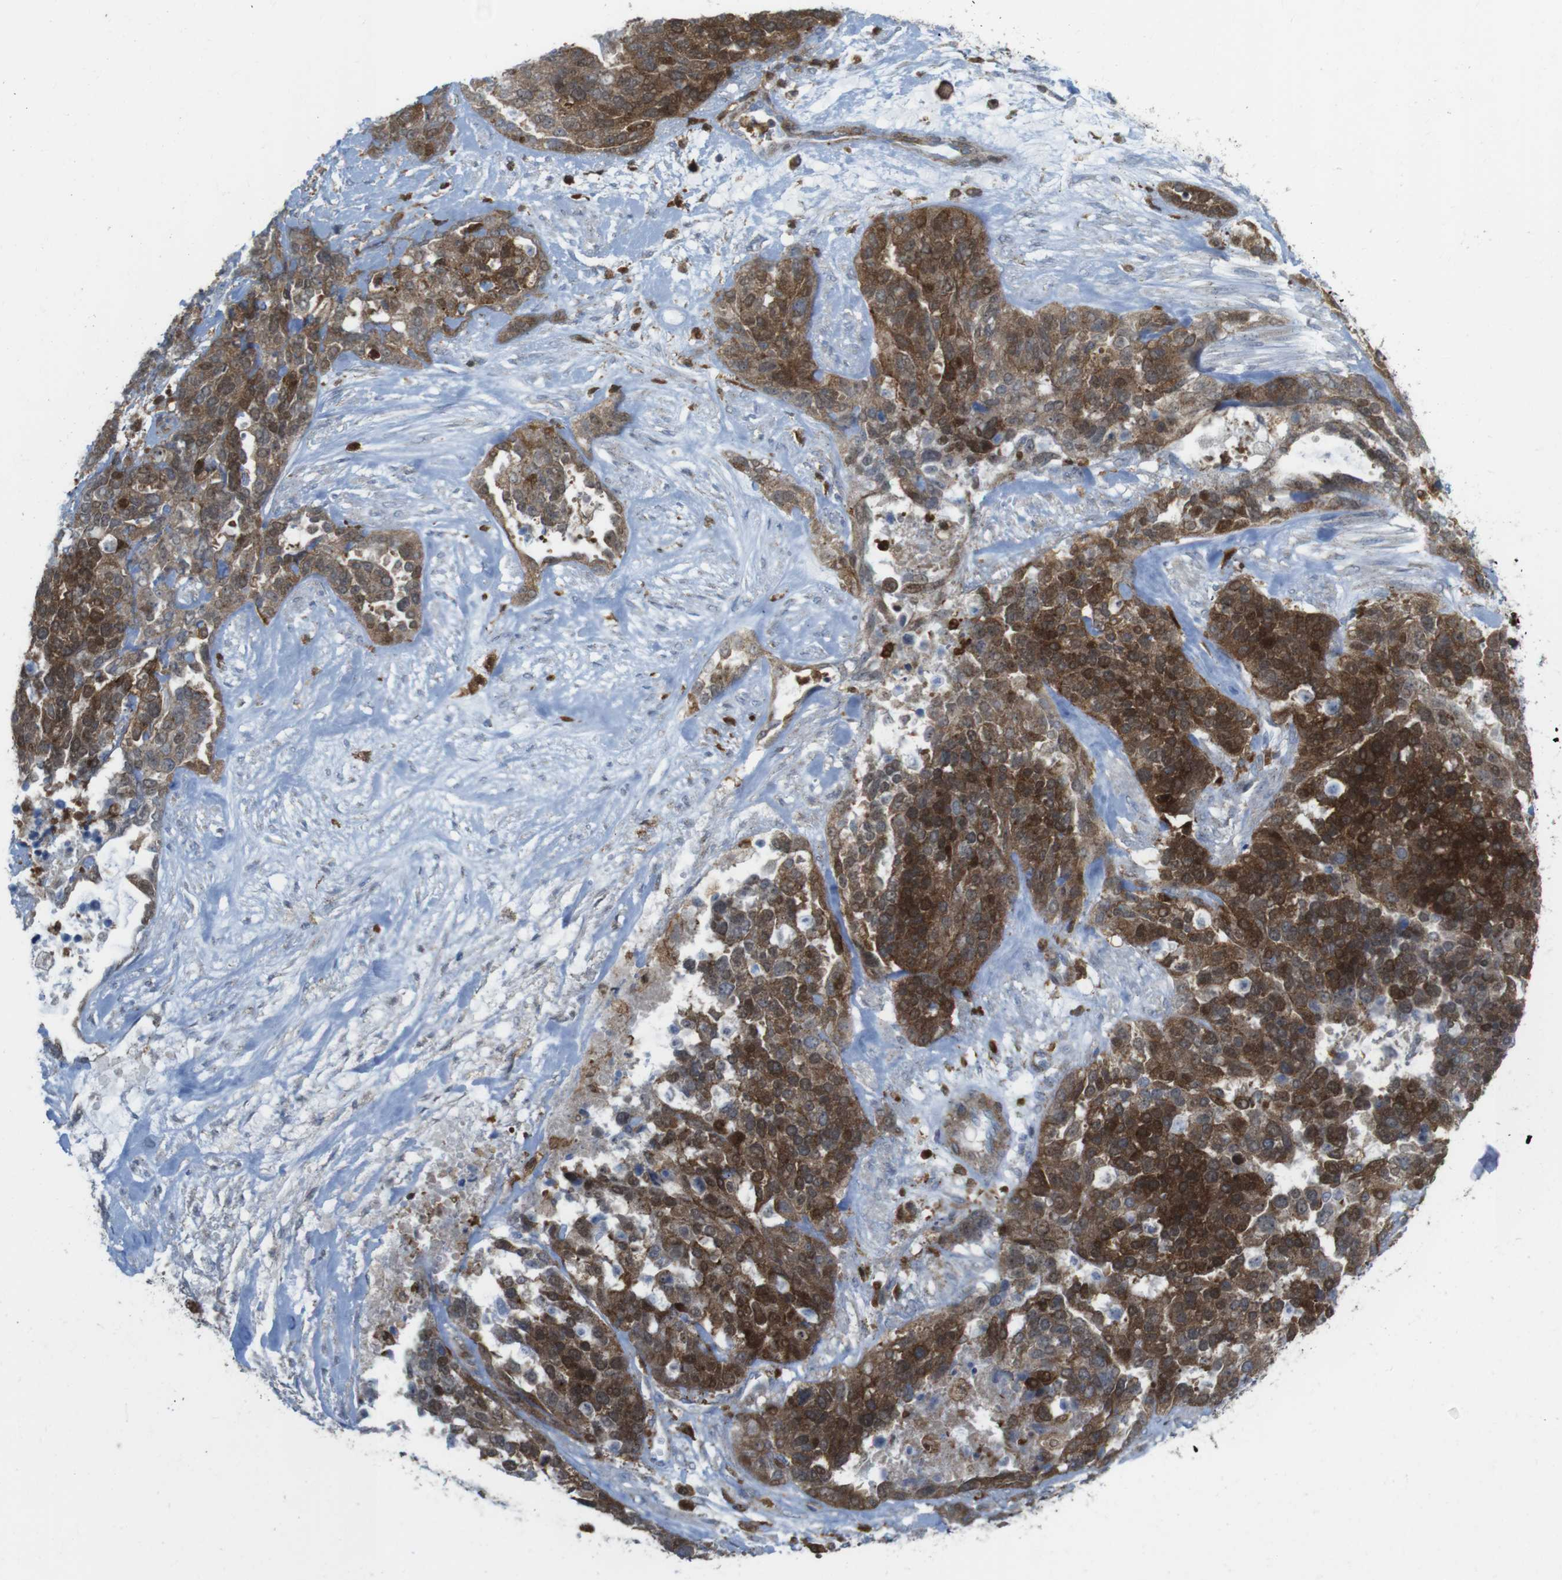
{"staining": {"intensity": "strong", "quantity": ">75%", "location": "cytoplasmic/membranous"}, "tissue": "ovarian cancer", "cell_type": "Tumor cells", "image_type": "cancer", "snomed": [{"axis": "morphology", "description": "Cystadenocarcinoma, serous, NOS"}, {"axis": "topography", "description": "Ovary"}], "caption": "Tumor cells exhibit high levels of strong cytoplasmic/membranous positivity in approximately >75% of cells in human ovarian cancer.", "gene": "PRKCD", "patient": {"sex": "female", "age": 44}}